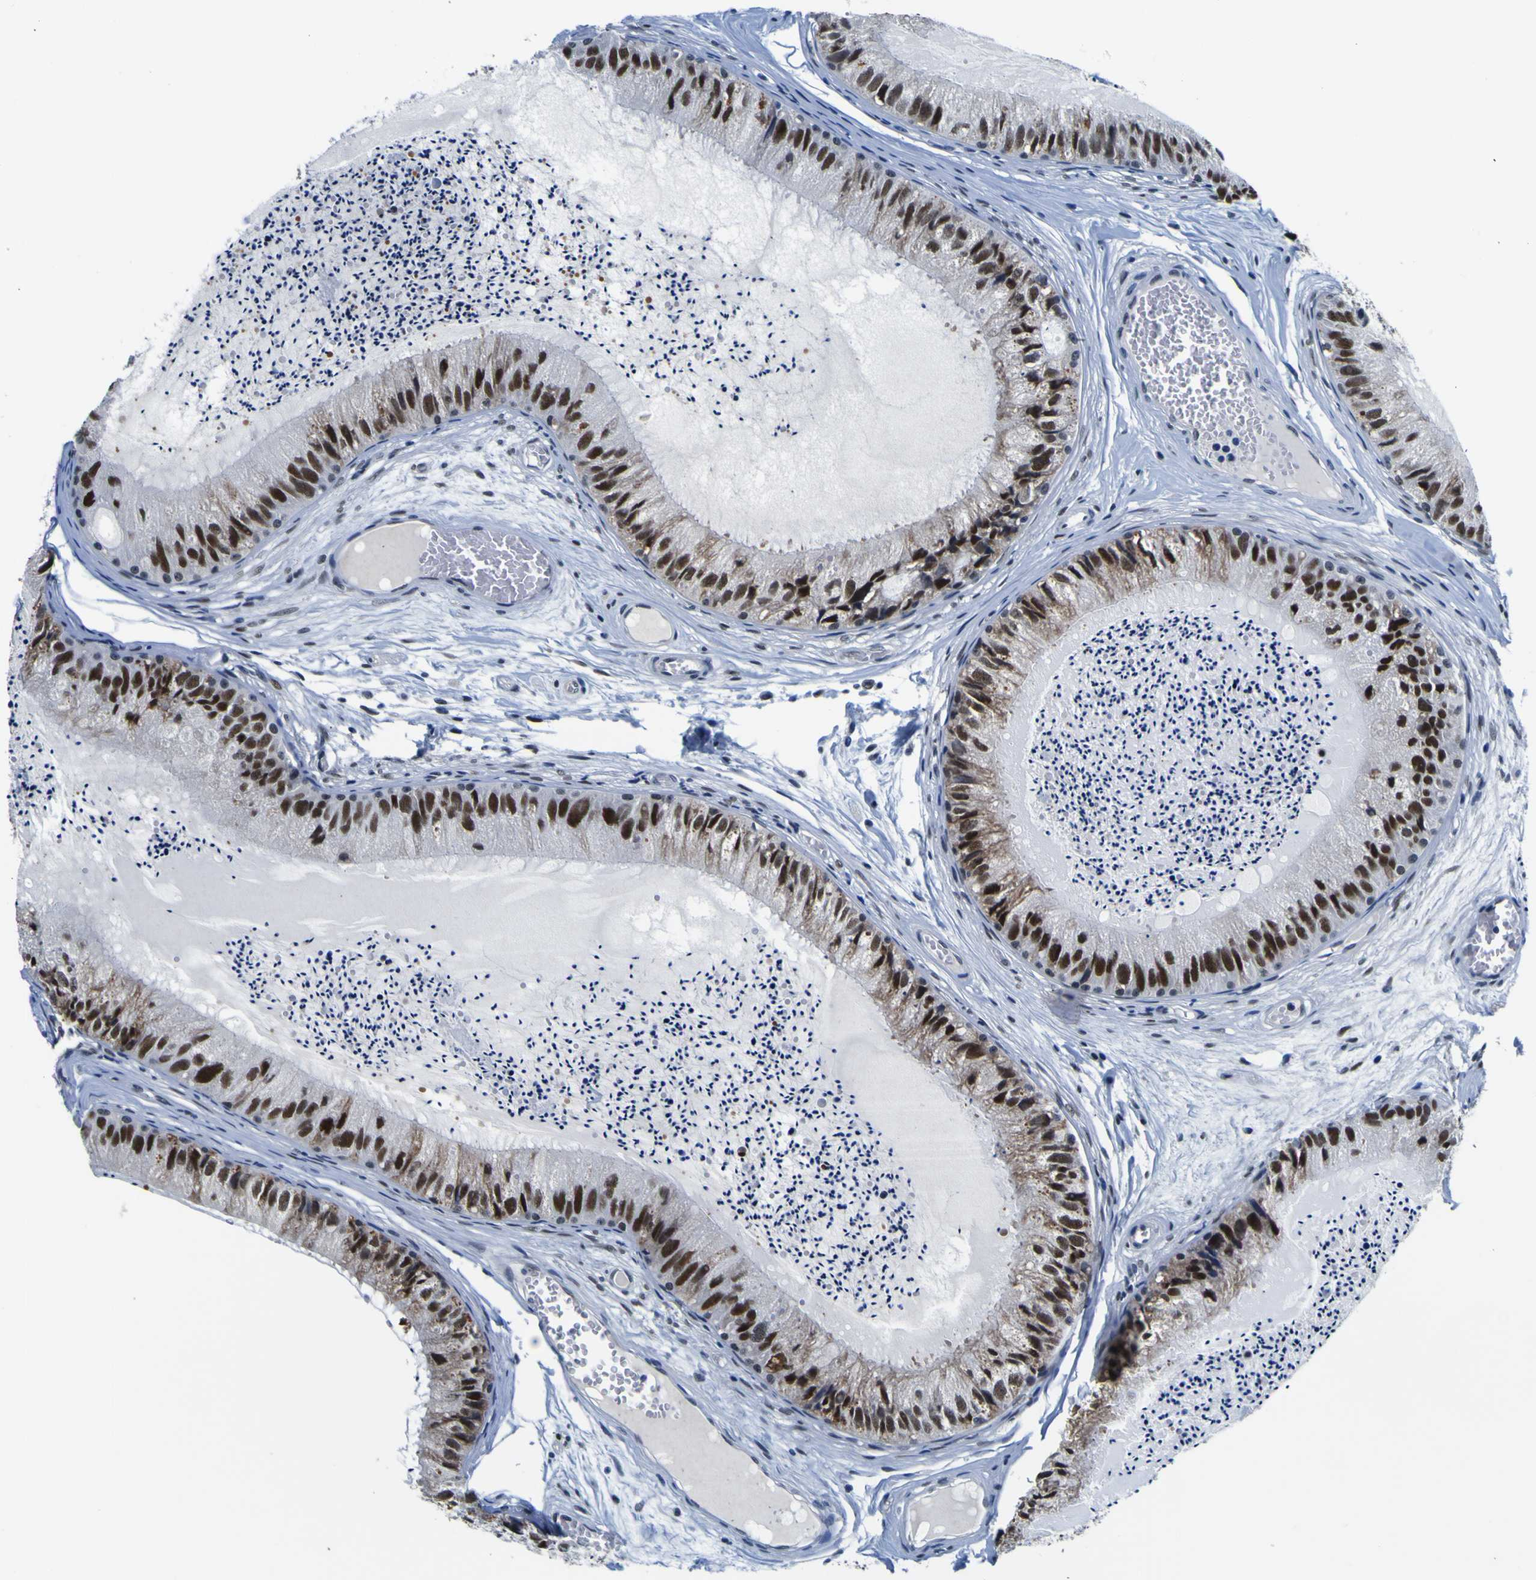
{"staining": {"intensity": "strong", "quantity": ">75%", "location": "nuclear"}, "tissue": "epididymis", "cell_type": "Glandular cells", "image_type": "normal", "snomed": [{"axis": "morphology", "description": "Normal tissue, NOS"}, {"axis": "topography", "description": "Epididymis"}], "caption": "Strong nuclear protein staining is identified in about >75% of glandular cells in epididymis. (DAB = brown stain, brightfield microscopy at high magnification).", "gene": "CUL4B", "patient": {"sex": "male", "age": 31}}